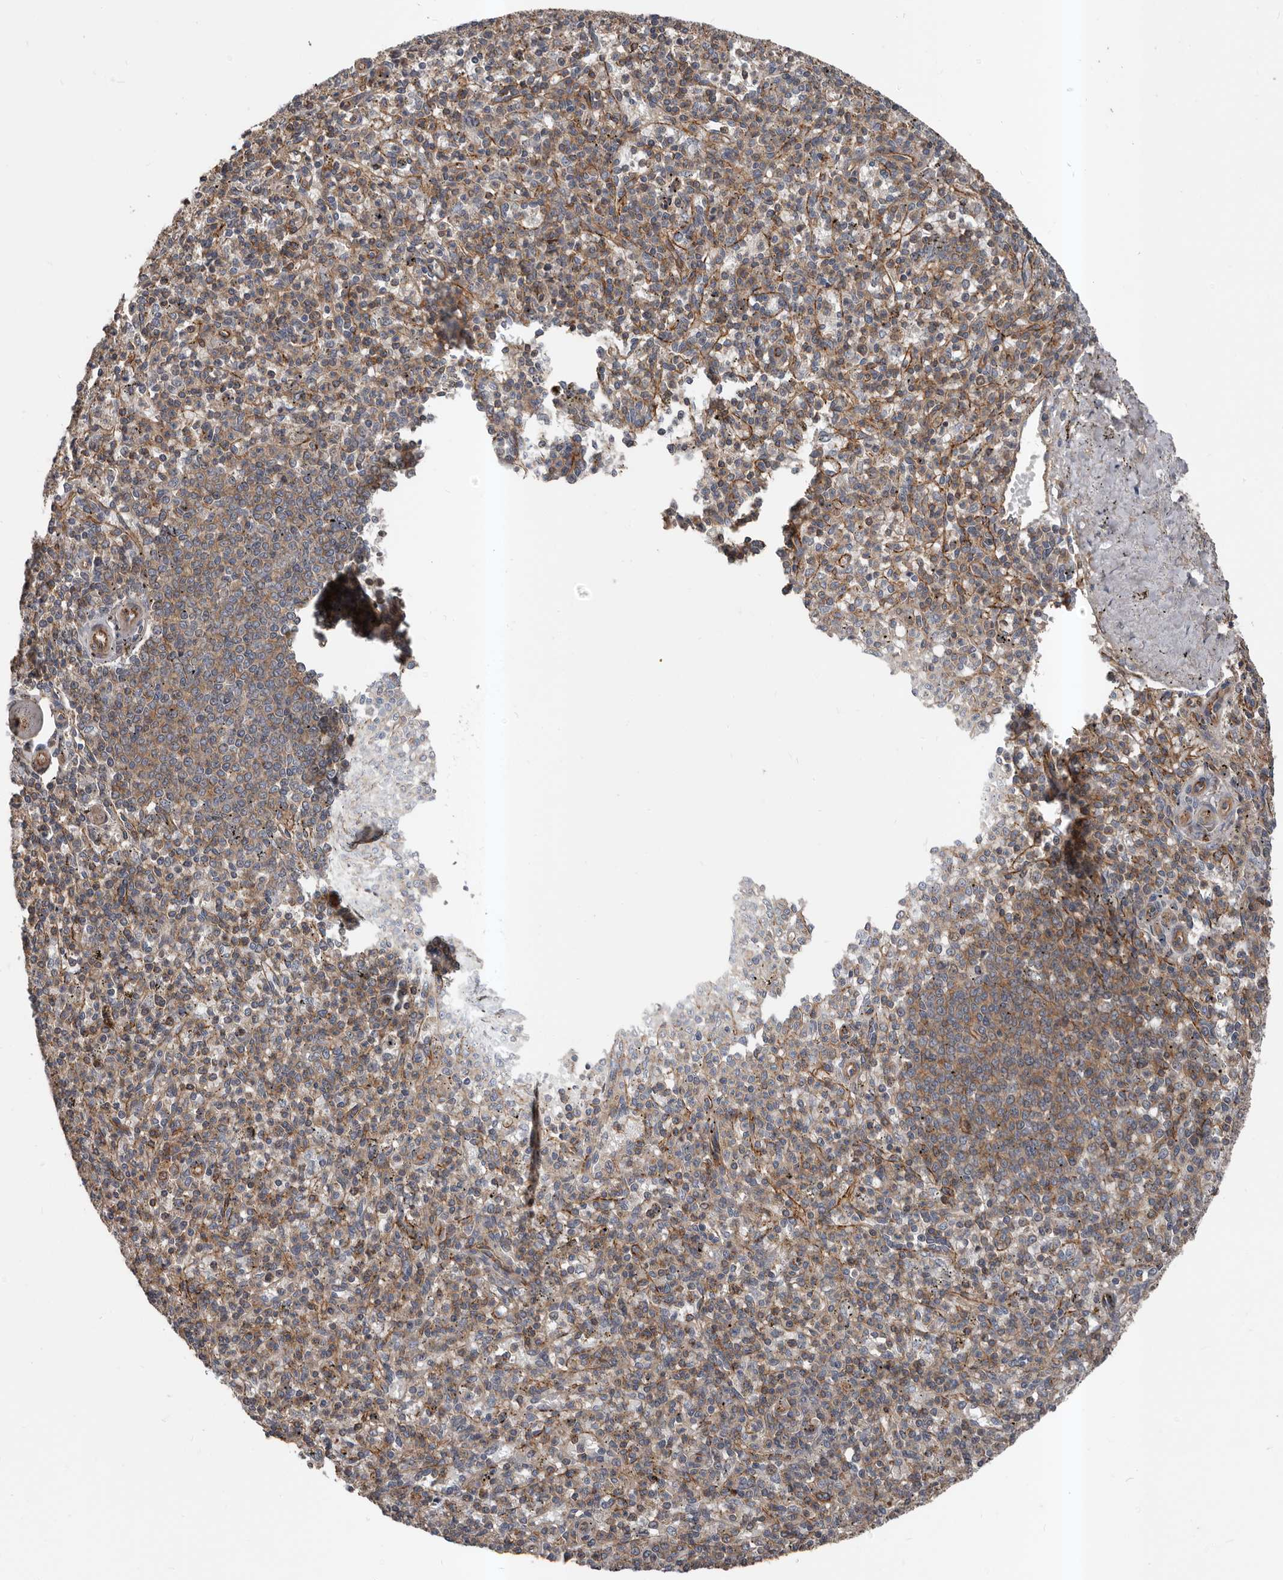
{"staining": {"intensity": "moderate", "quantity": "25%-75%", "location": "cytoplasmic/membranous"}, "tissue": "spleen", "cell_type": "Cells in red pulp", "image_type": "normal", "snomed": [{"axis": "morphology", "description": "Normal tissue, NOS"}, {"axis": "topography", "description": "Spleen"}], "caption": "IHC photomicrograph of unremarkable spleen: spleen stained using immunohistochemistry reveals medium levels of moderate protein expression localized specifically in the cytoplasmic/membranous of cells in red pulp, appearing as a cytoplasmic/membranous brown color.", "gene": "PNRC2", "patient": {"sex": "male", "age": 72}}